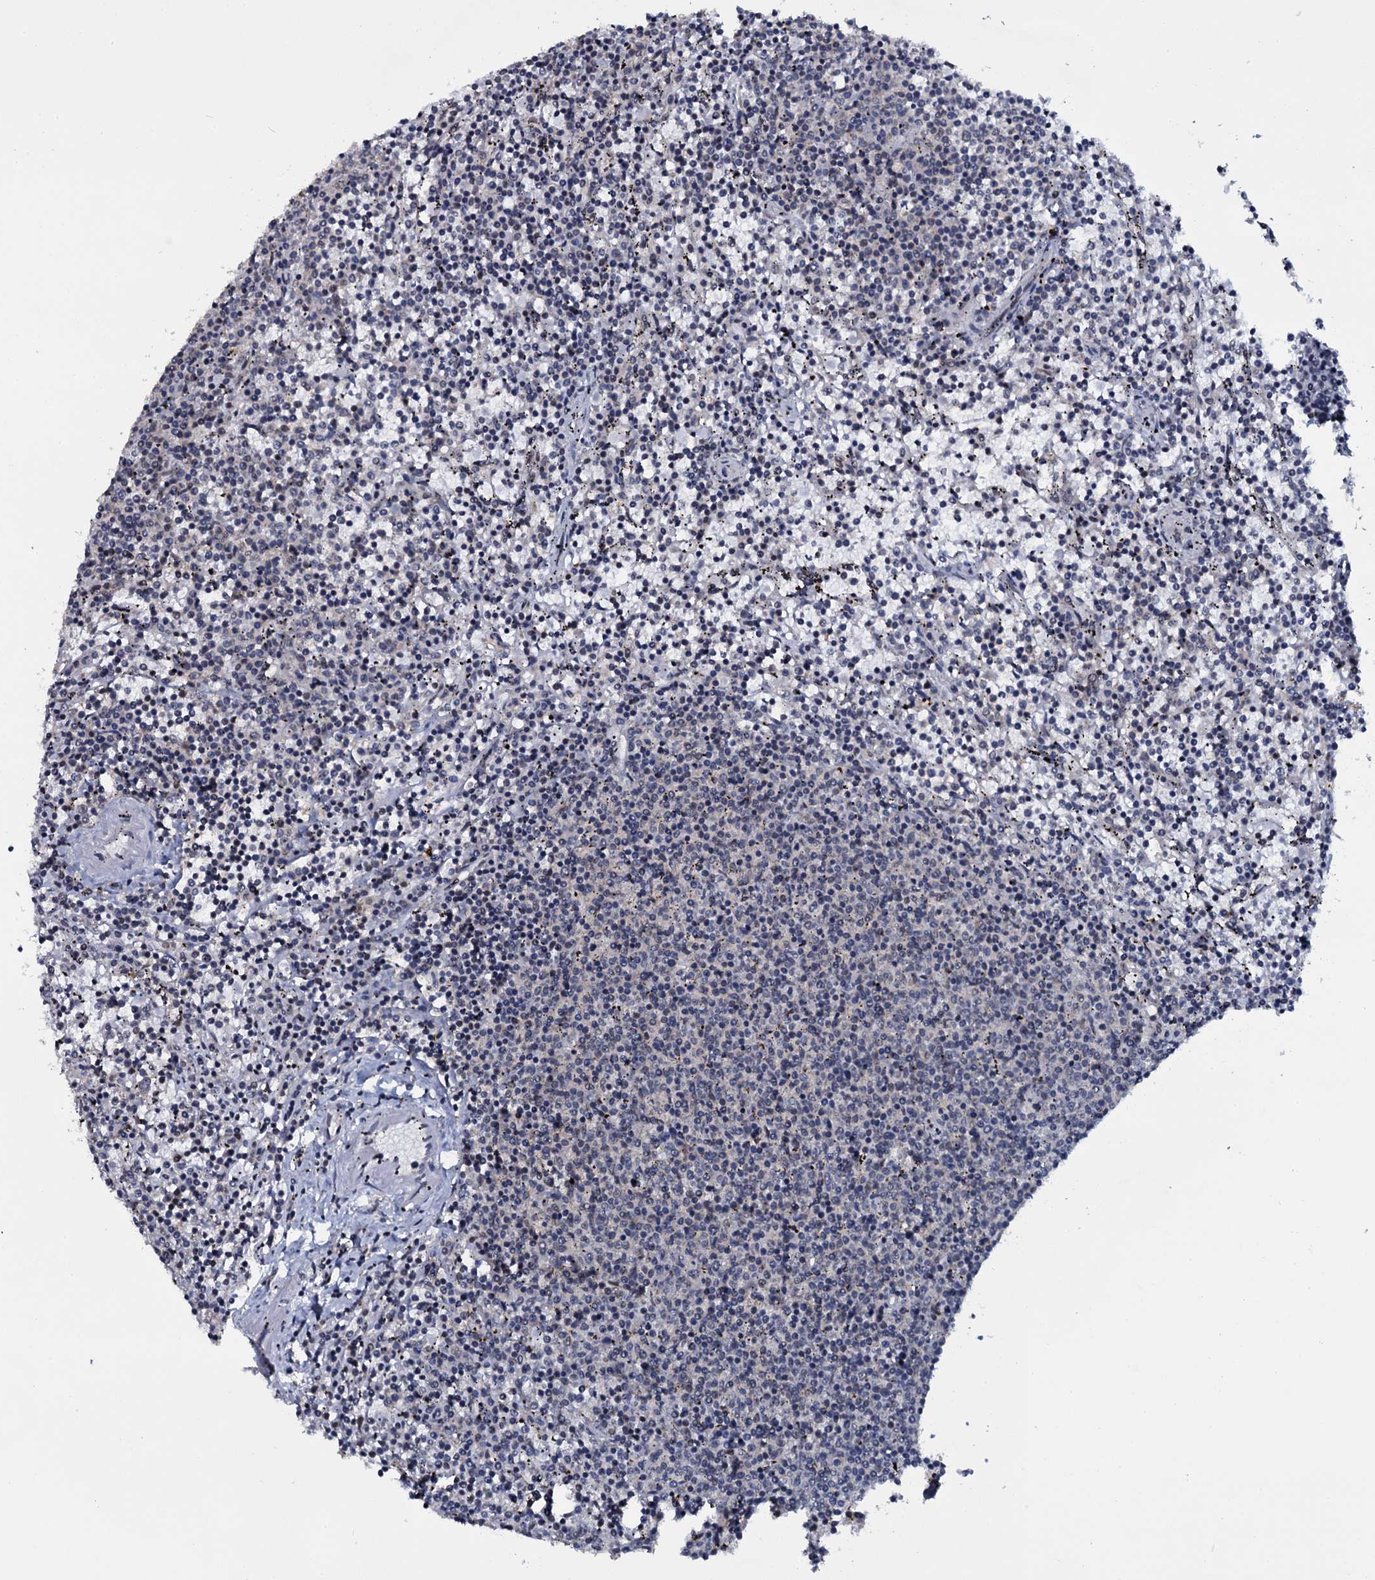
{"staining": {"intensity": "negative", "quantity": "none", "location": "none"}, "tissue": "lymphoma", "cell_type": "Tumor cells", "image_type": "cancer", "snomed": [{"axis": "morphology", "description": "Malignant lymphoma, non-Hodgkin's type, Low grade"}, {"axis": "topography", "description": "Spleen"}], "caption": "Immunohistochemical staining of low-grade malignant lymphoma, non-Hodgkin's type demonstrates no significant expression in tumor cells.", "gene": "SH2D4B", "patient": {"sex": "female", "age": 50}}